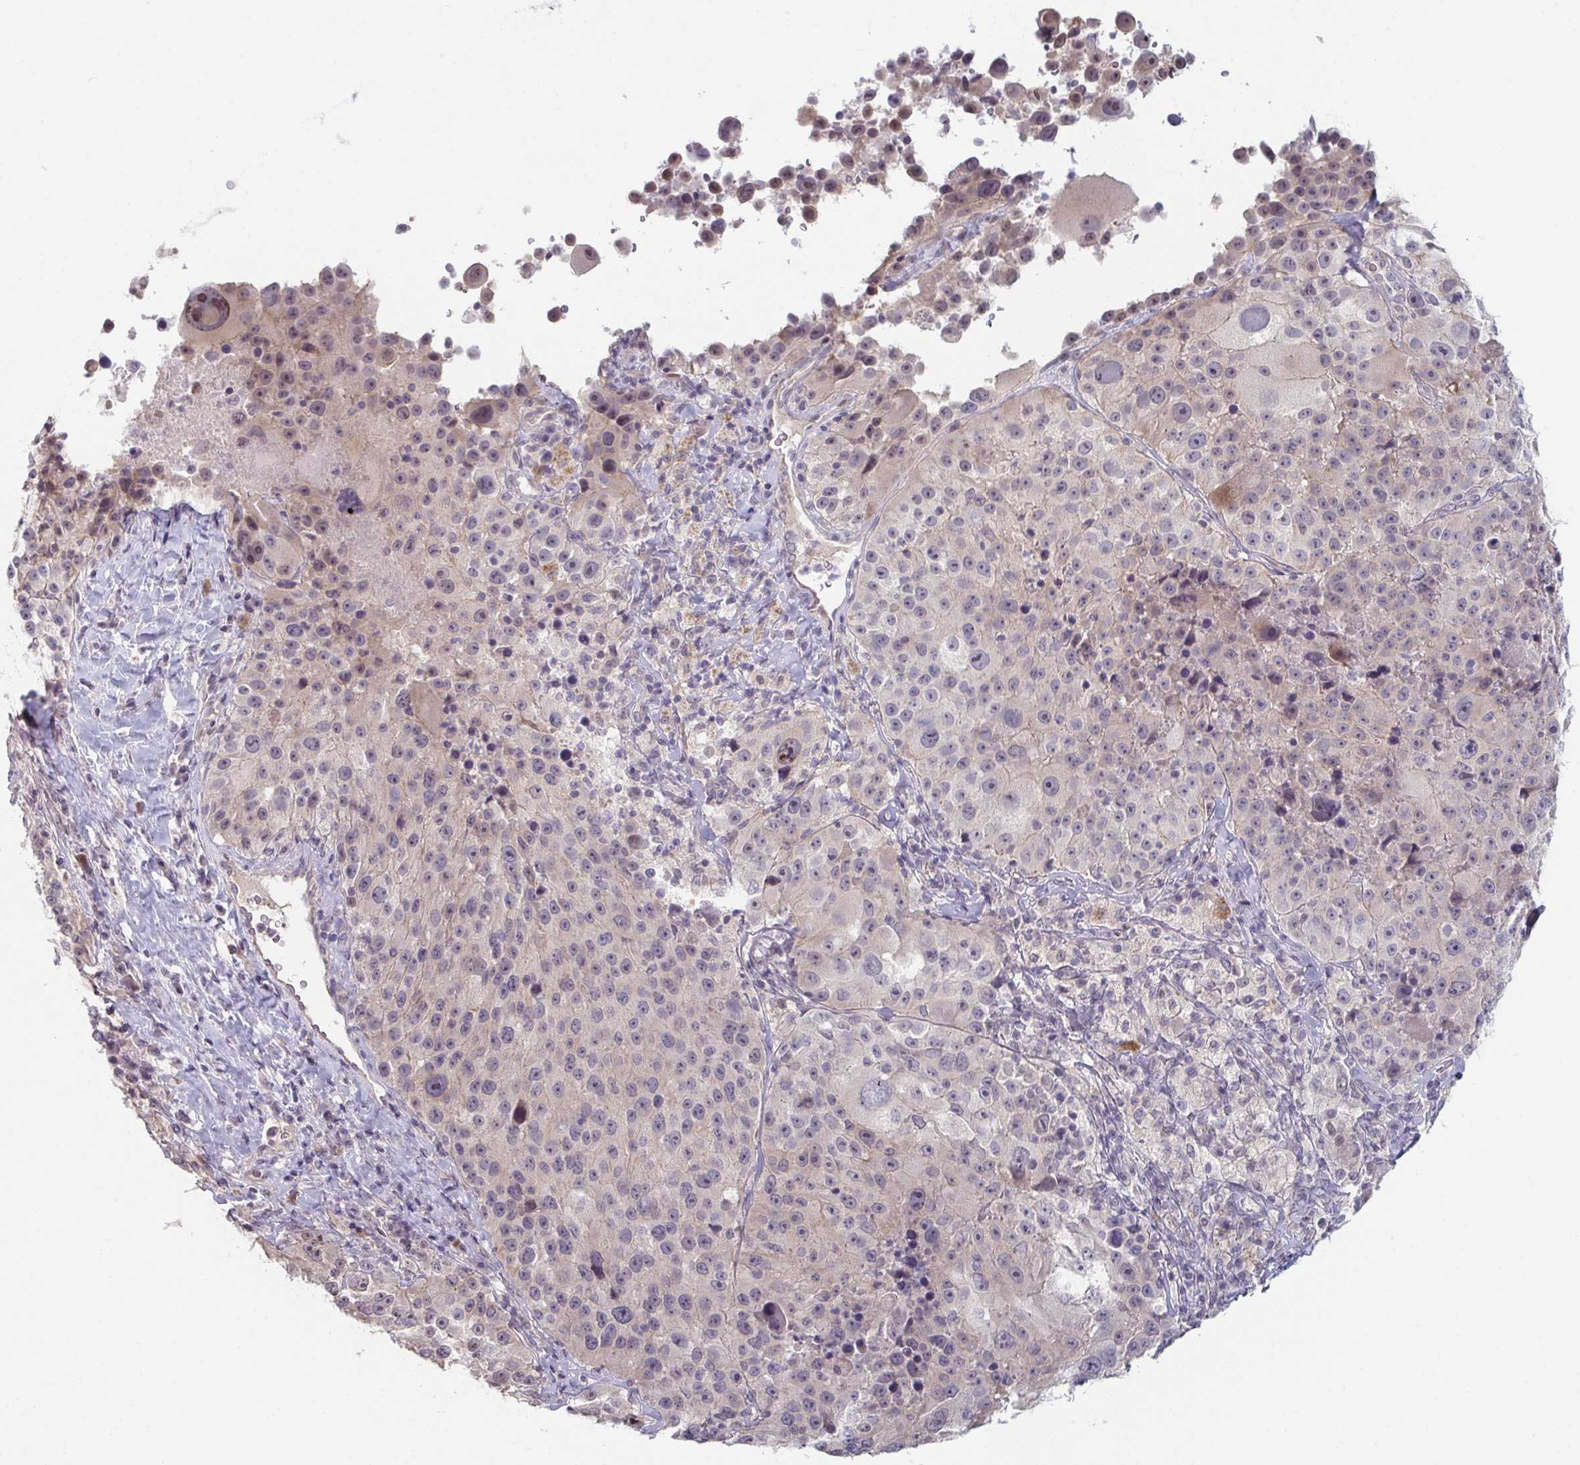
{"staining": {"intensity": "negative", "quantity": "none", "location": "none"}, "tissue": "melanoma", "cell_type": "Tumor cells", "image_type": "cancer", "snomed": [{"axis": "morphology", "description": "Malignant melanoma, Metastatic site"}, {"axis": "topography", "description": "Lymph node"}], "caption": "This photomicrograph is of melanoma stained with immunohistochemistry (IHC) to label a protein in brown with the nuclei are counter-stained blue. There is no staining in tumor cells.", "gene": "ZNF214", "patient": {"sex": "male", "age": 62}}